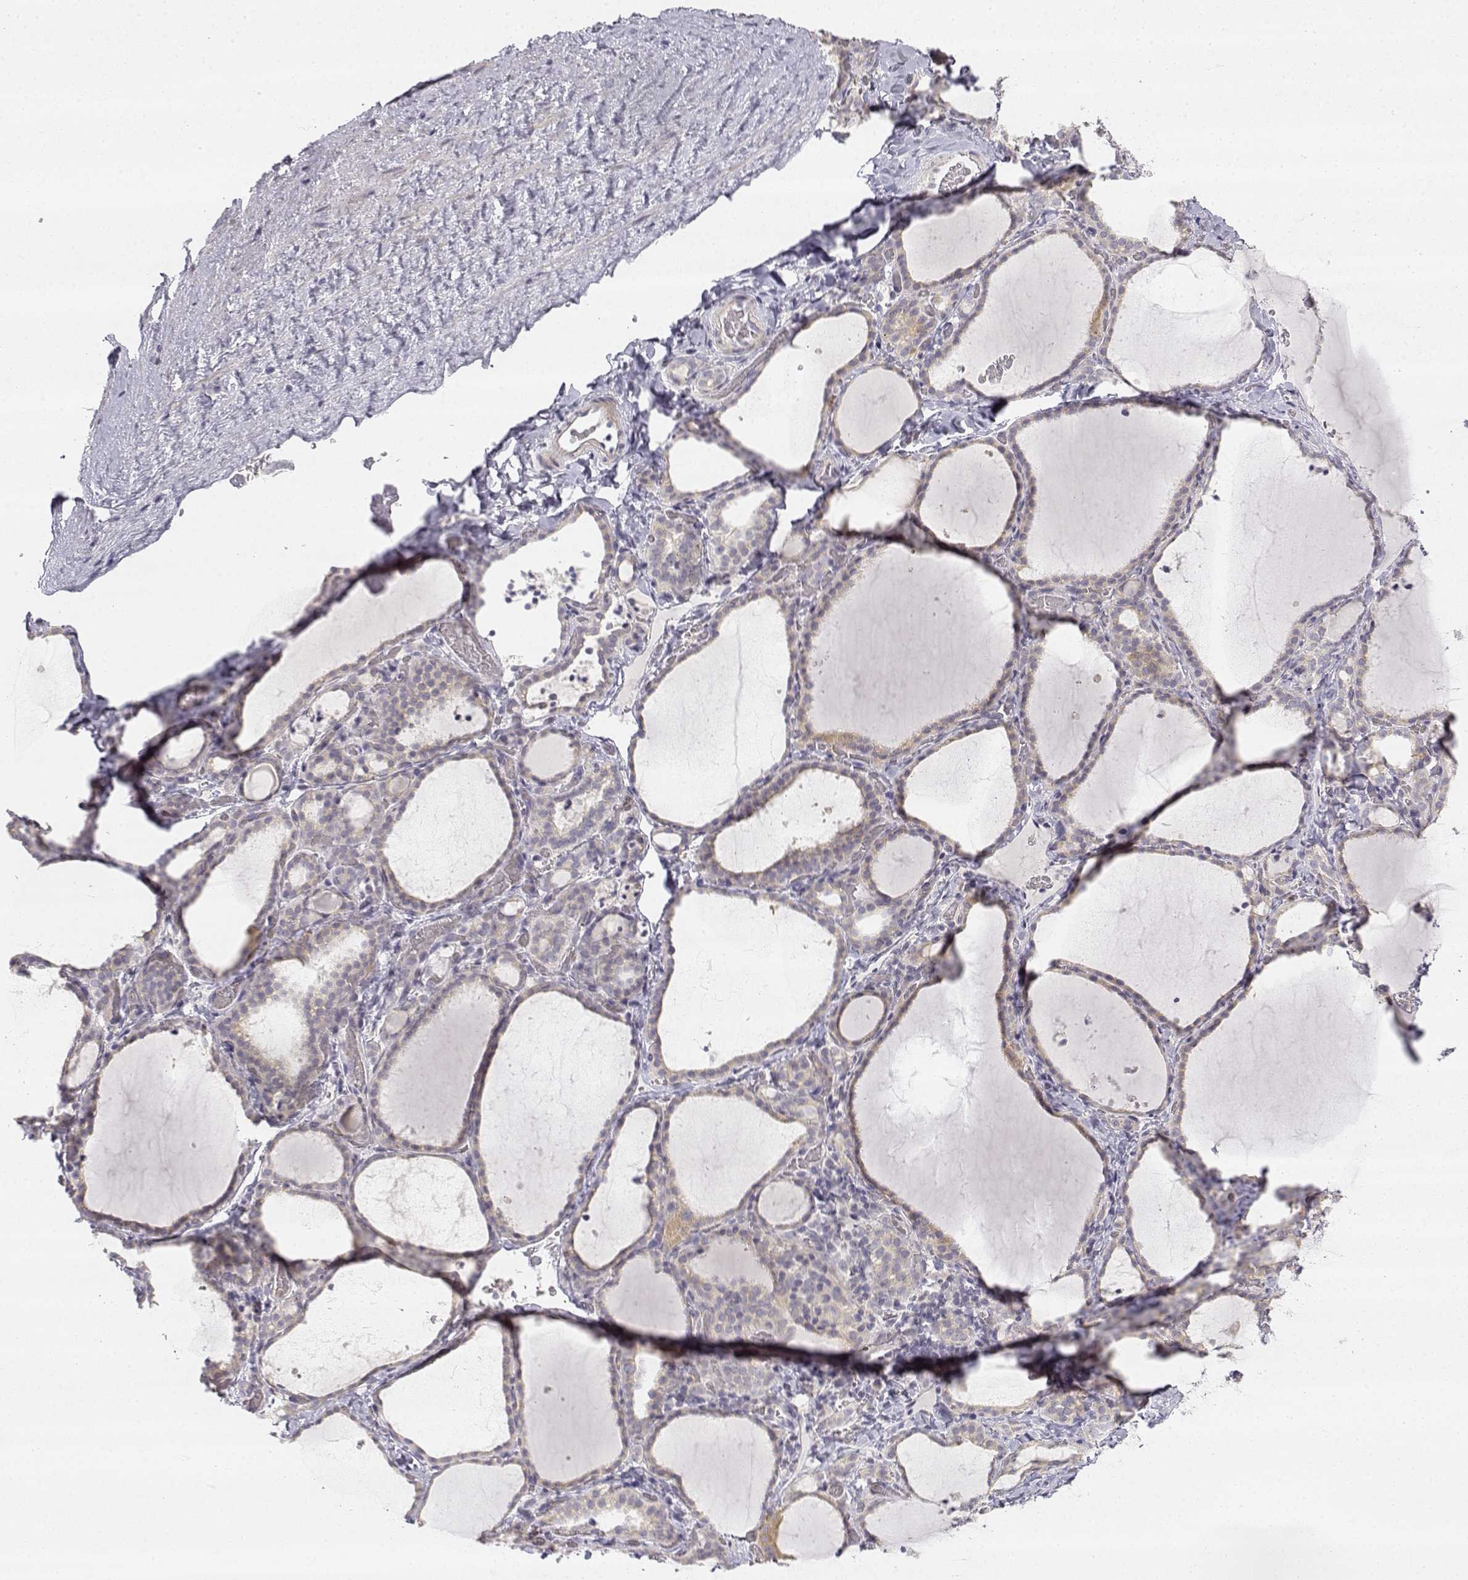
{"staining": {"intensity": "weak", "quantity": "<25%", "location": "cytoplasmic/membranous"}, "tissue": "thyroid gland", "cell_type": "Glandular cells", "image_type": "normal", "snomed": [{"axis": "morphology", "description": "Normal tissue, NOS"}, {"axis": "topography", "description": "Thyroid gland"}], "caption": "Immunohistochemistry photomicrograph of normal thyroid gland: thyroid gland stained with DAB reveals no significant protein staining in glandular cells. Brightfield microscopy of IHC stained with DAB (3,3'-diaminobenzidine) (brown) and hematoxylin (blue), captured at high magnification.", "gene": "GLIPR1L2", "patient": {"sex": "female", "age": 22}}